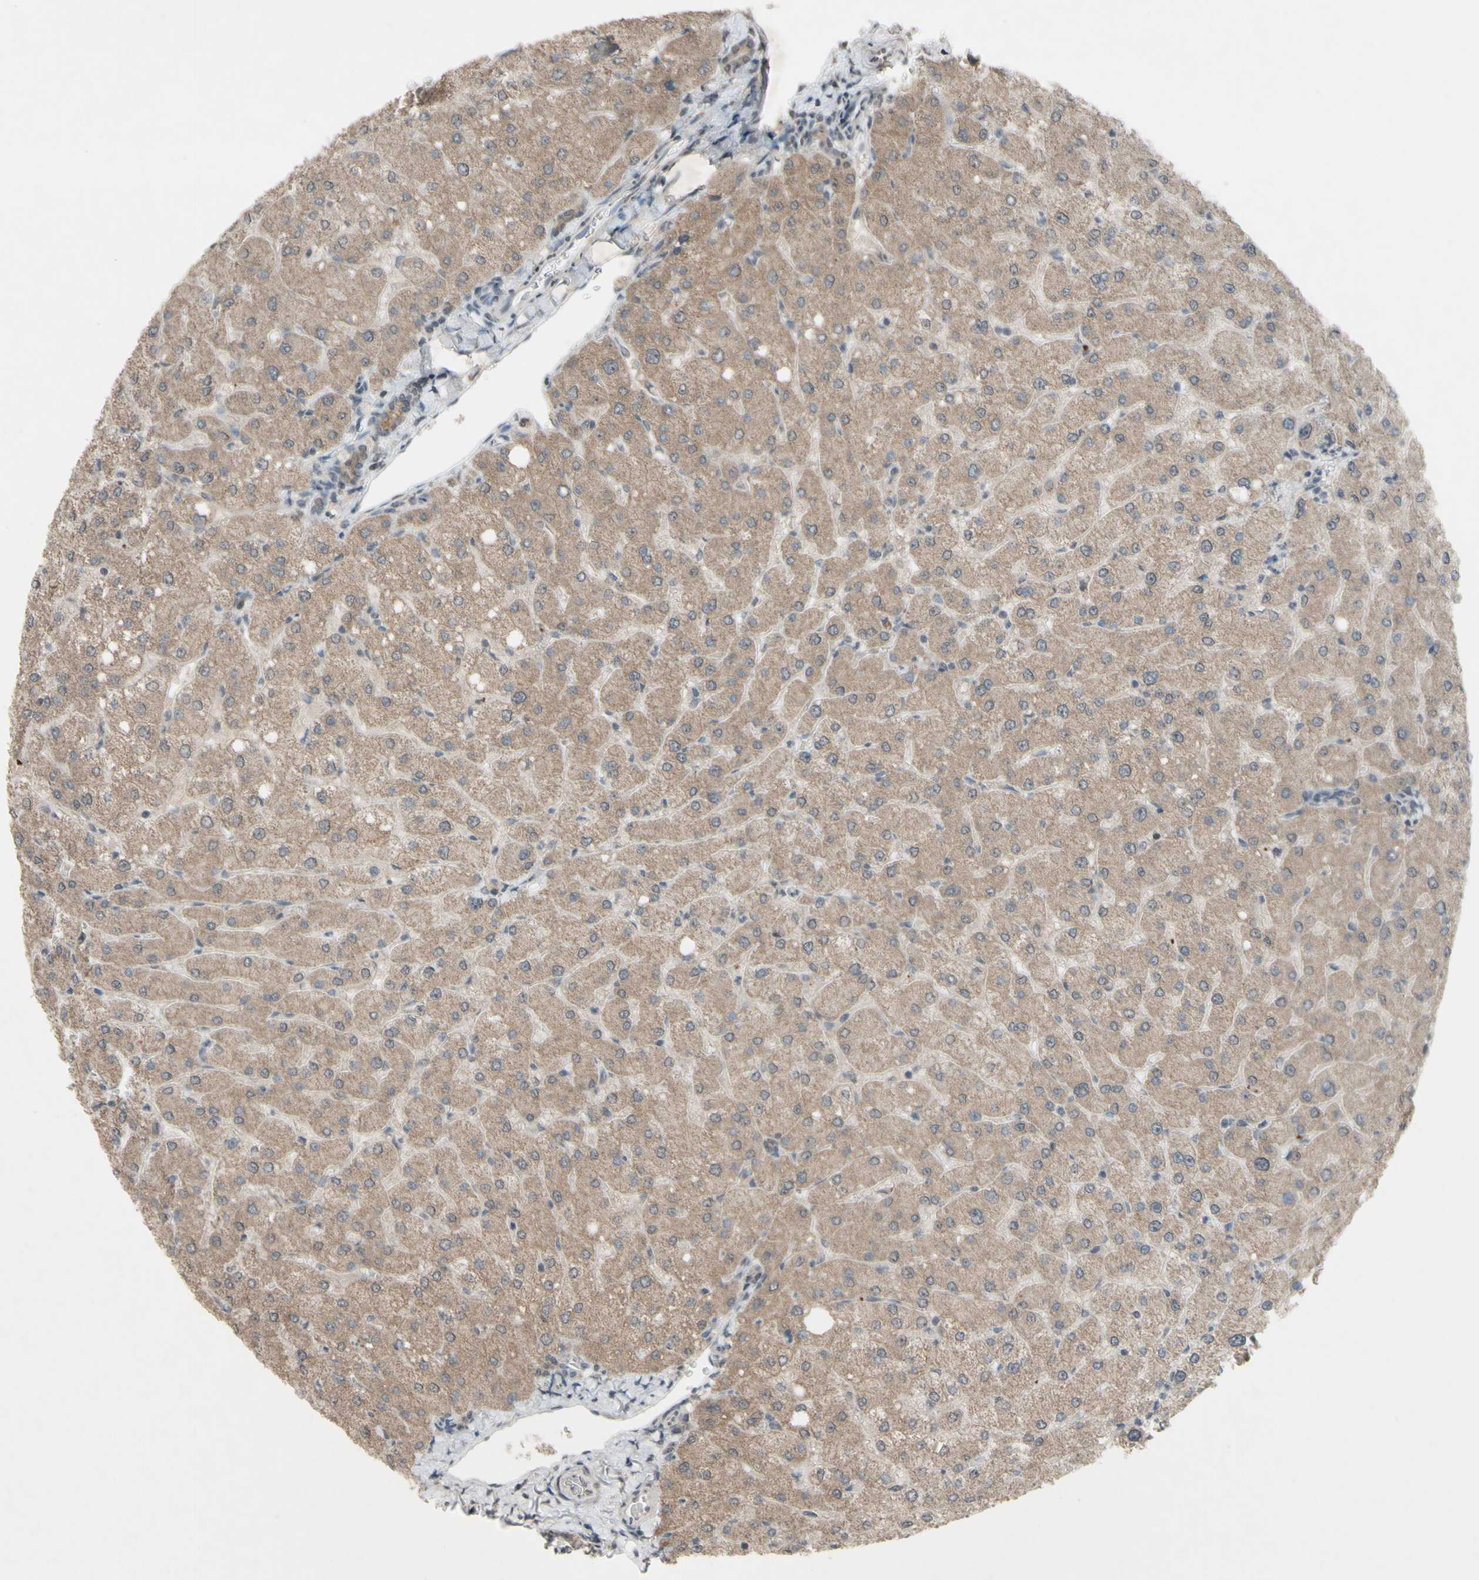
{"staining": {"intensity": "weak", "quantity": ">75%", "location": "cytoplasmic/membranous"}, "tissue": "liver", "cell_type": "Cholangiocytes", "image_type": "normal", "snomed": [{"axis": "morphology", "description": "Normal tissue, NOS"}, {"axis": "topography", "description": "Liver"}], "caption": "DAB immunohistochemical staining of unremarkable liver demonstrates weak cytoplasmic/membranous protein staining in approximately >75% of cholangiocytes.", "gene": "CDCP1", "patient": {"sex": "male", "age": 55}}